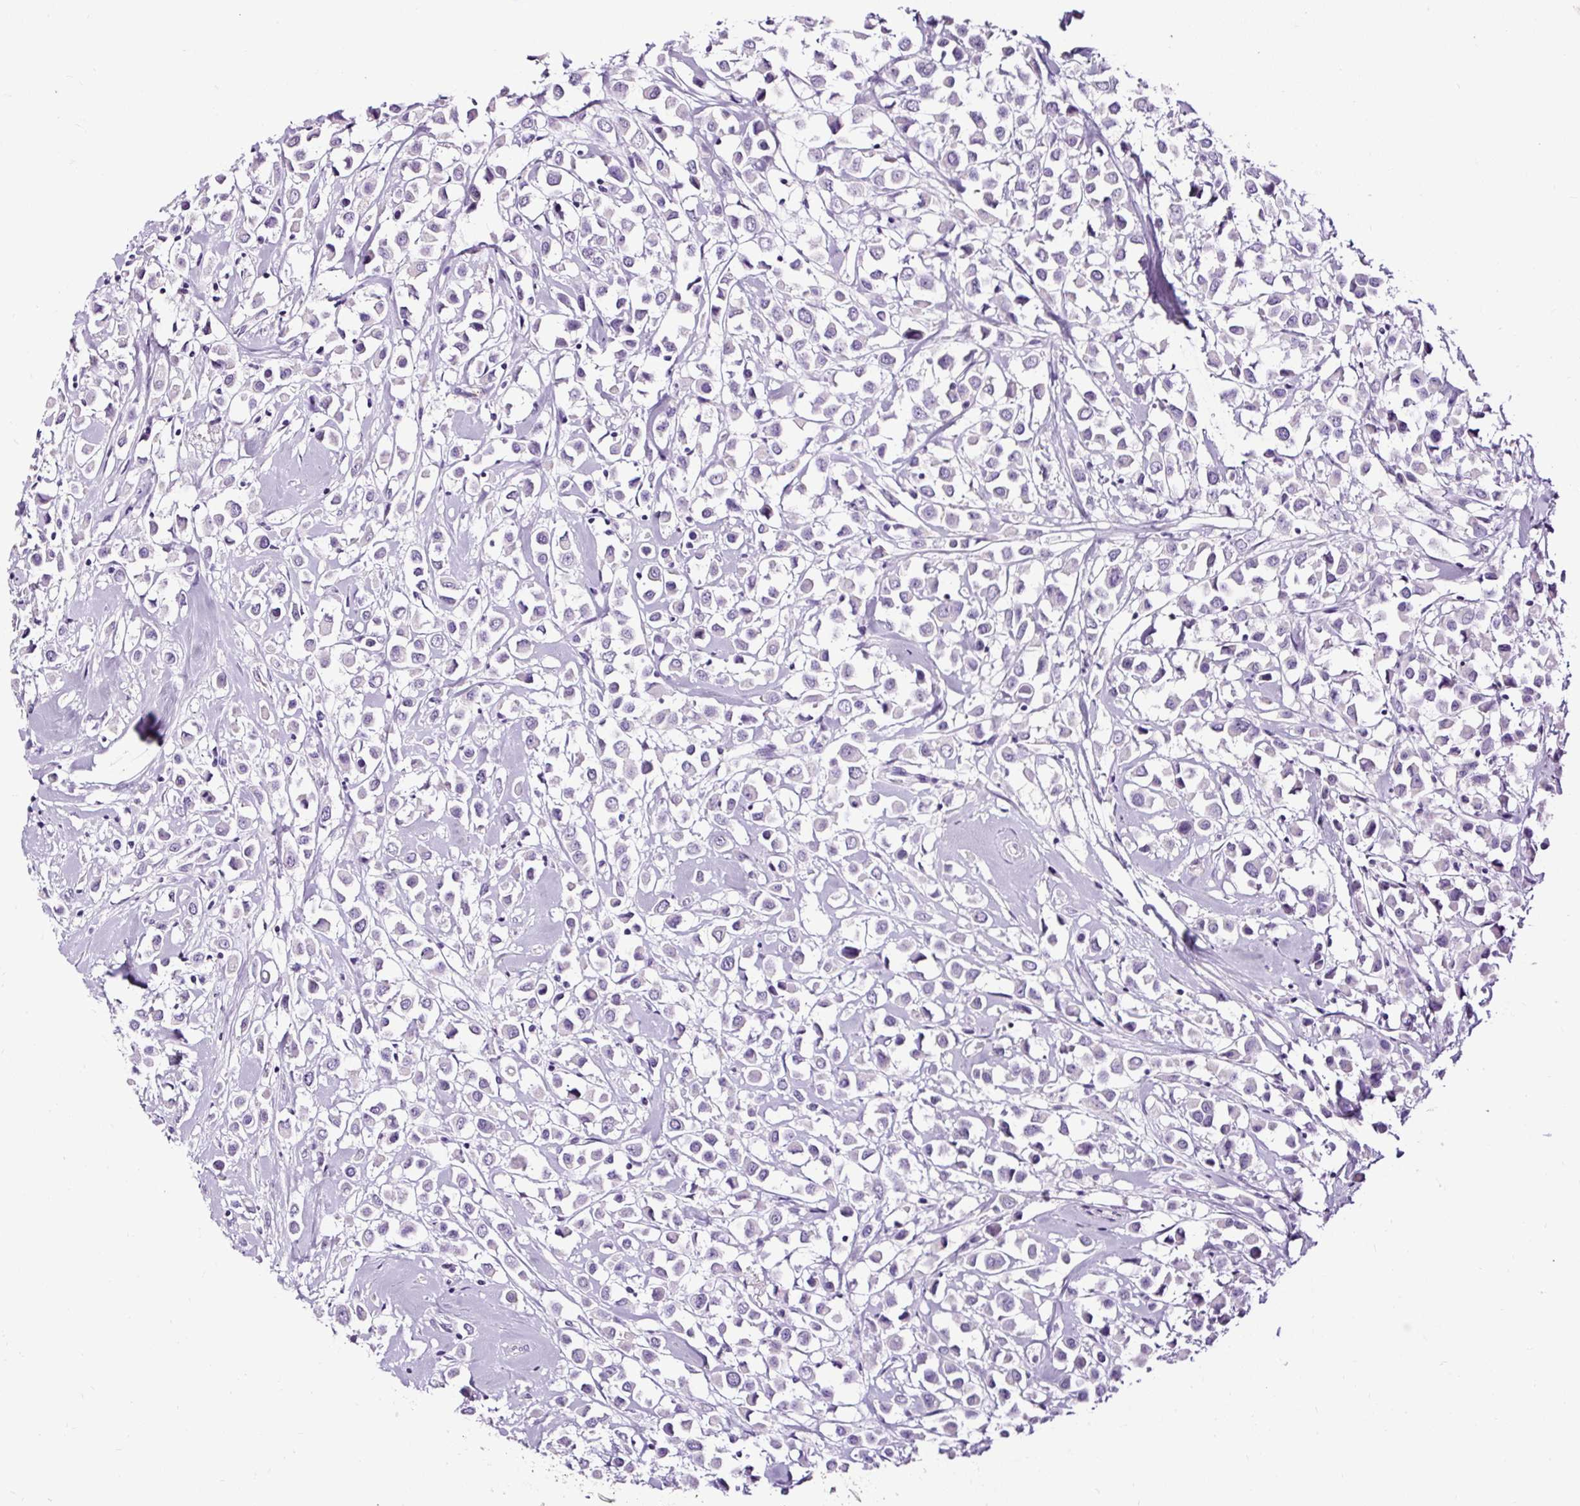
{"staining": {"intensity": "negative", "quantity": "none", "location": "none"}, "tissue": "breast cancer", "cell_type": "Tumor cells", "image_type": "cancer", "snomed": [{"axis": "morphology", "description": "Duct carcinoma"}, {"axis": "topography", "description": "Breast"}], "caption": "A photomicrograph of breast cancer stained for a protein demonstrates no brown staining in tumor cells.", "gene": "SLC7A8", "patient": {"sex": "female", "age": 87}}